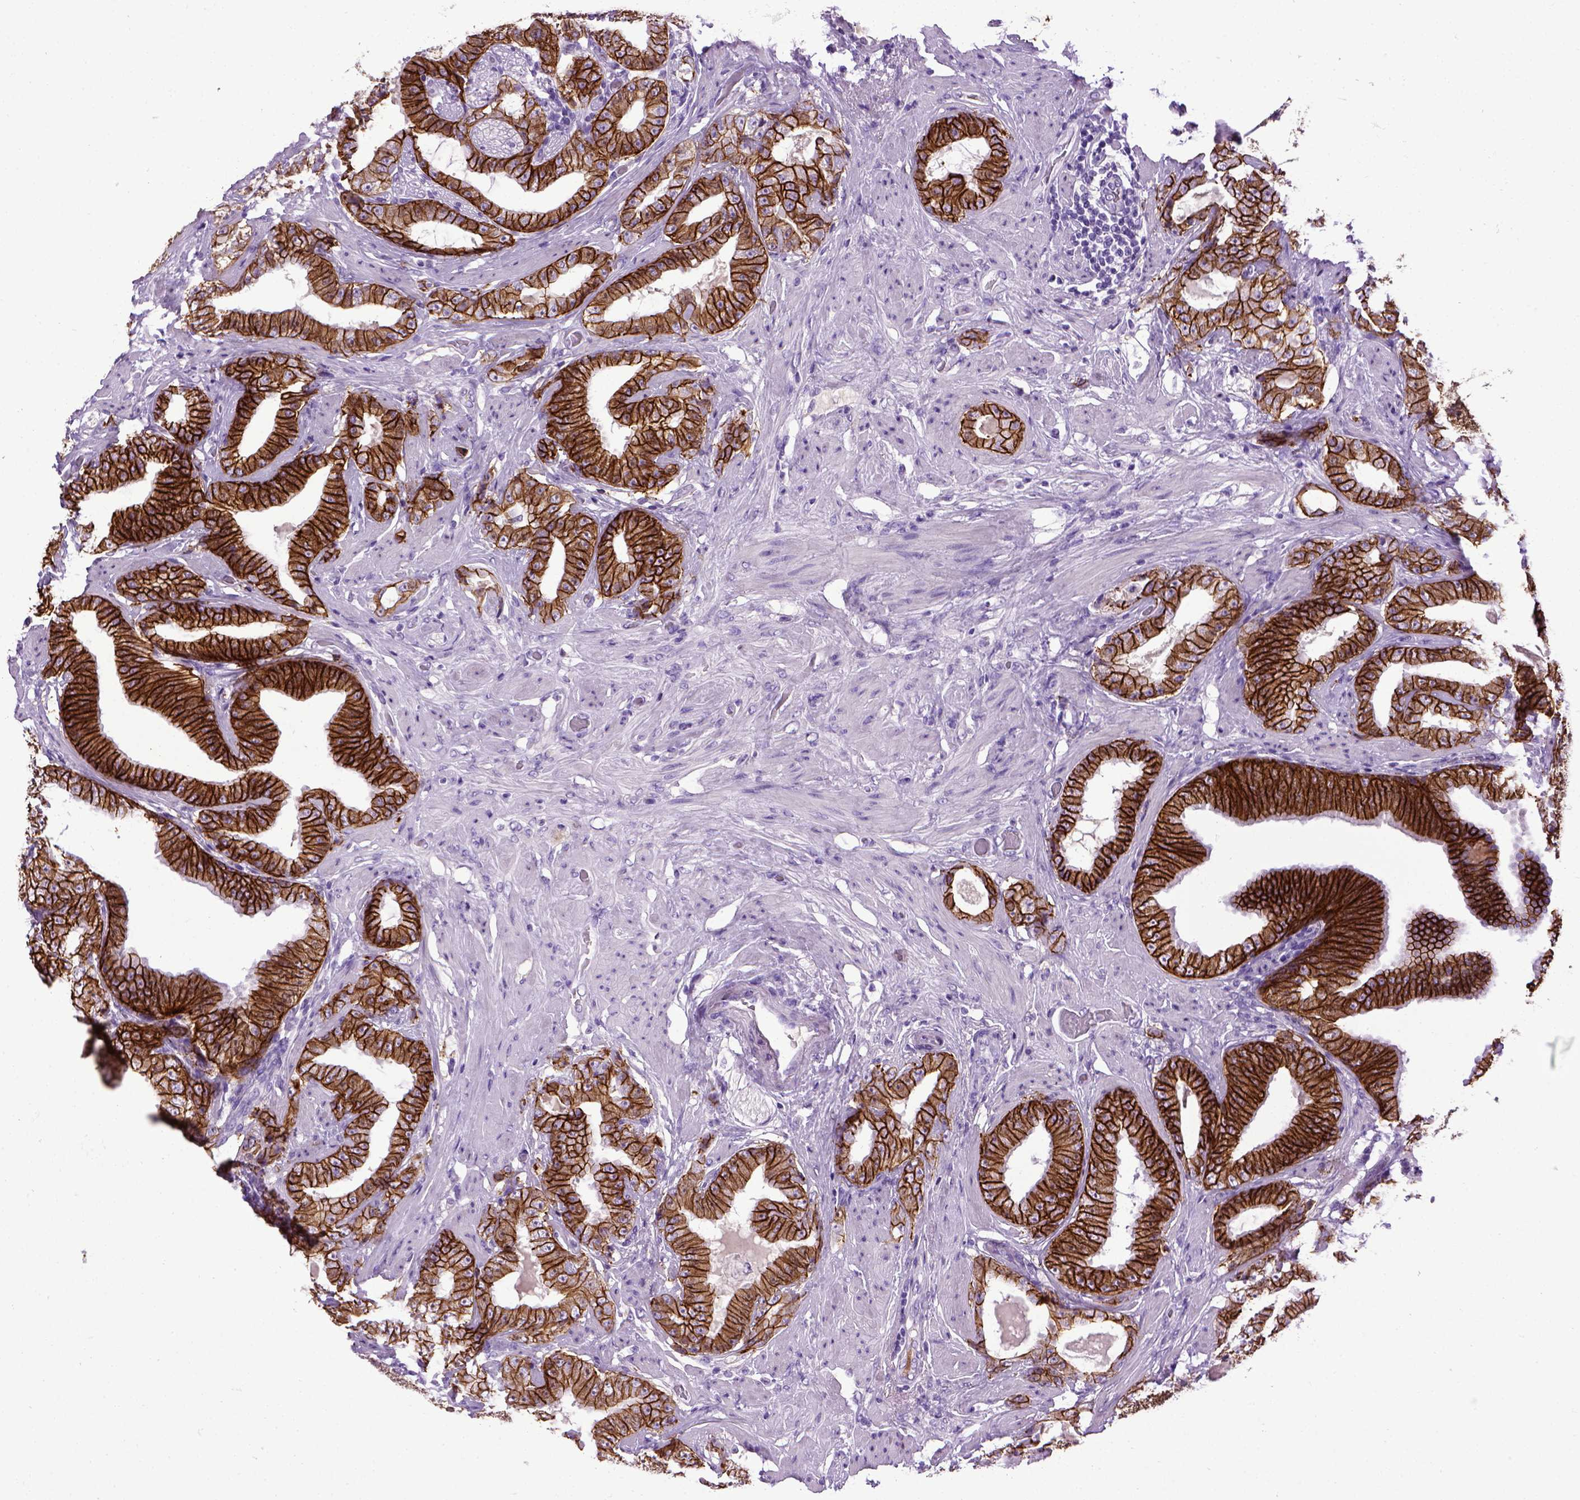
{"staining": {"intensity": "strong", "quantity": ">75%", "location": "cytoplasmic/membranous"}, "tissue": "prostate cancer", "cell_type": "Tumor cells", "image_type": "cancer", "snomed": [{"axis": "morphology", "description": "Adenocarcinoma, Low grade"}, {"axis": "topography", "description": "Prostate"}], "caption": "Immunohistochemistry (IHC) (DAB) staining of human prostate cancer displays strong cytoplasmic/membranous protein positivity in about >75% of tumor cells.", "gene": "CDH1", "patient": {"sex": "male", "age": 60}}